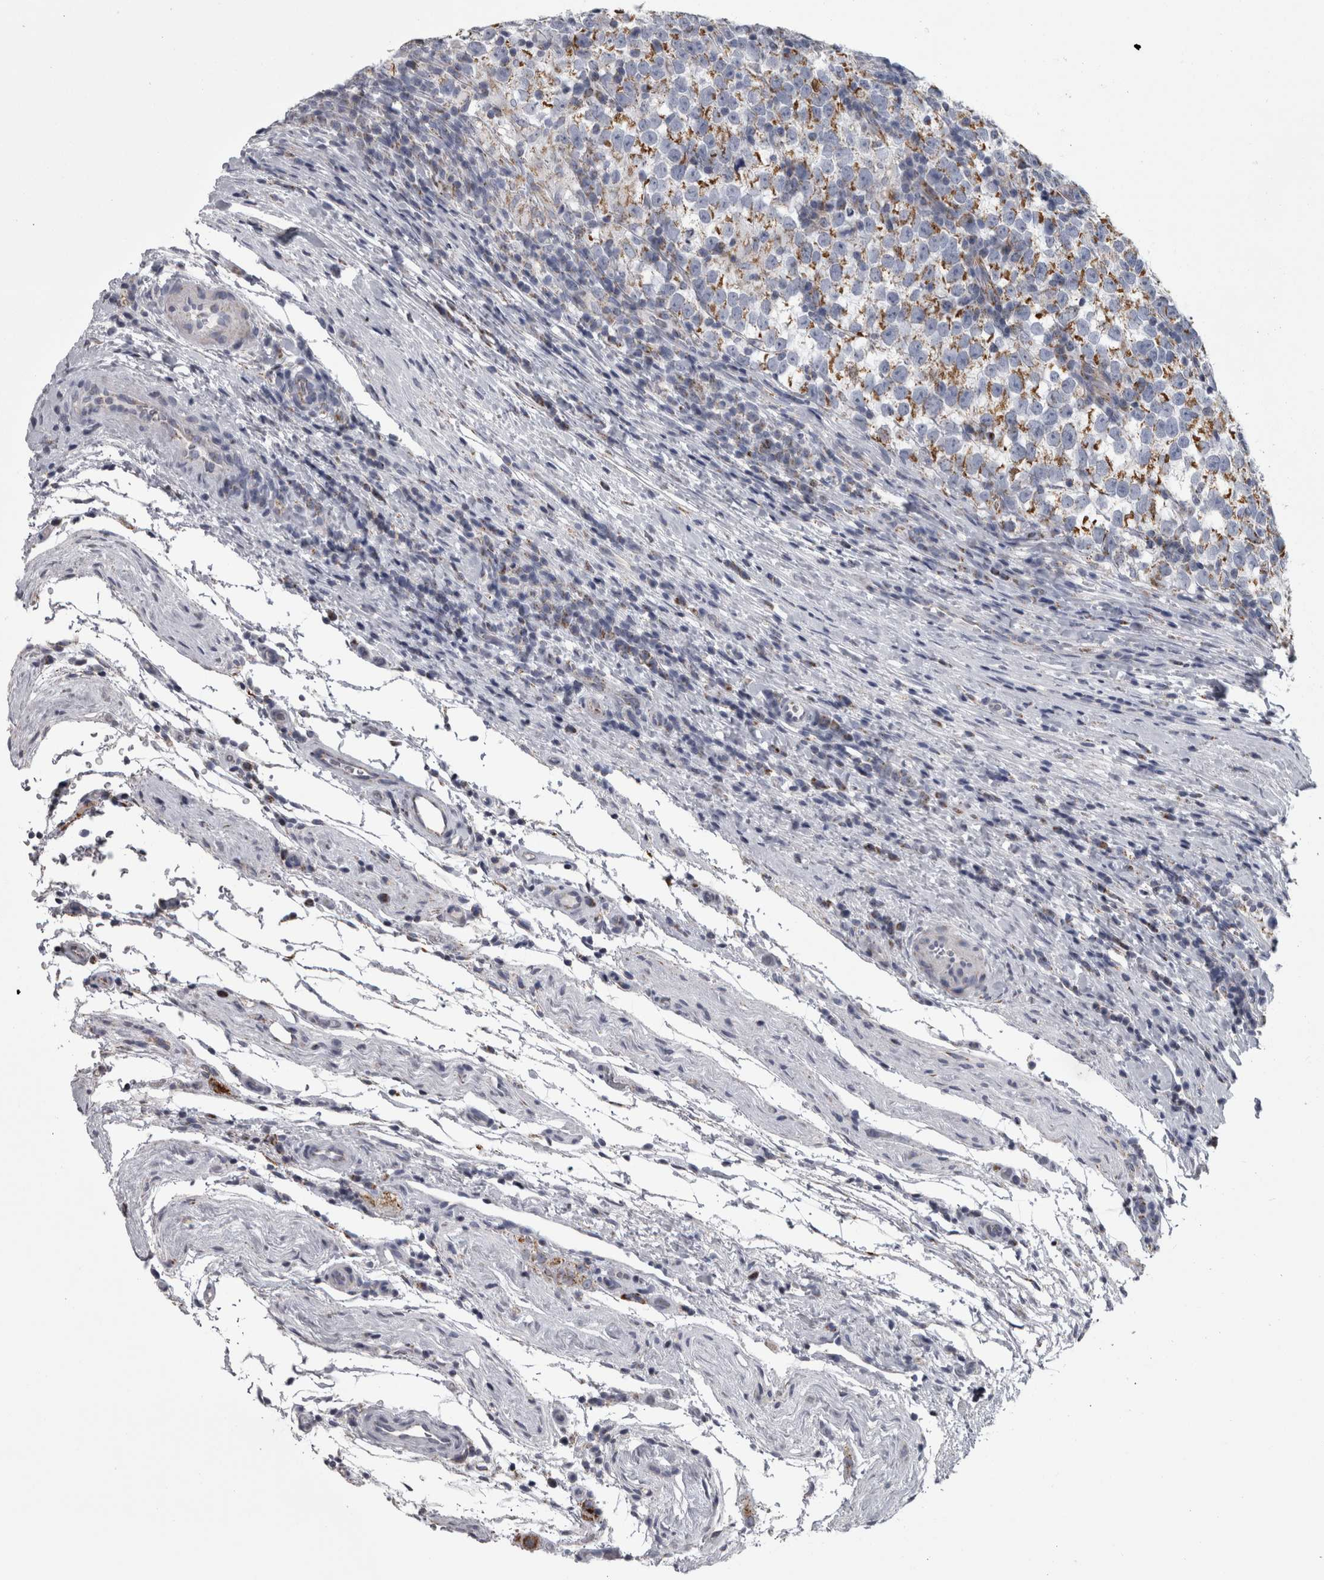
{"staining": {"intensity": "moderate", "quantity": "25%-75%", "location": "cytoplasmic/membranous"}, "tissue": "testis cancer", "cell_type": "Tumor cells", "image_type": "cancer", "snomed": [{"axis": "morphology", "description": "Normal tissue, NOS"}, {"axis": "morphology", "description": "Seminoma, NOS"}, {"axis": "topography", "description": "Testis"}], "caption": "Tumor cells show moderate cytoplasmic/membranous staining in approximately 25%-75% of cells in testis cancer (seminoma).", "gene": "DBT", "patient": {"sex": "male", "age": 43}}